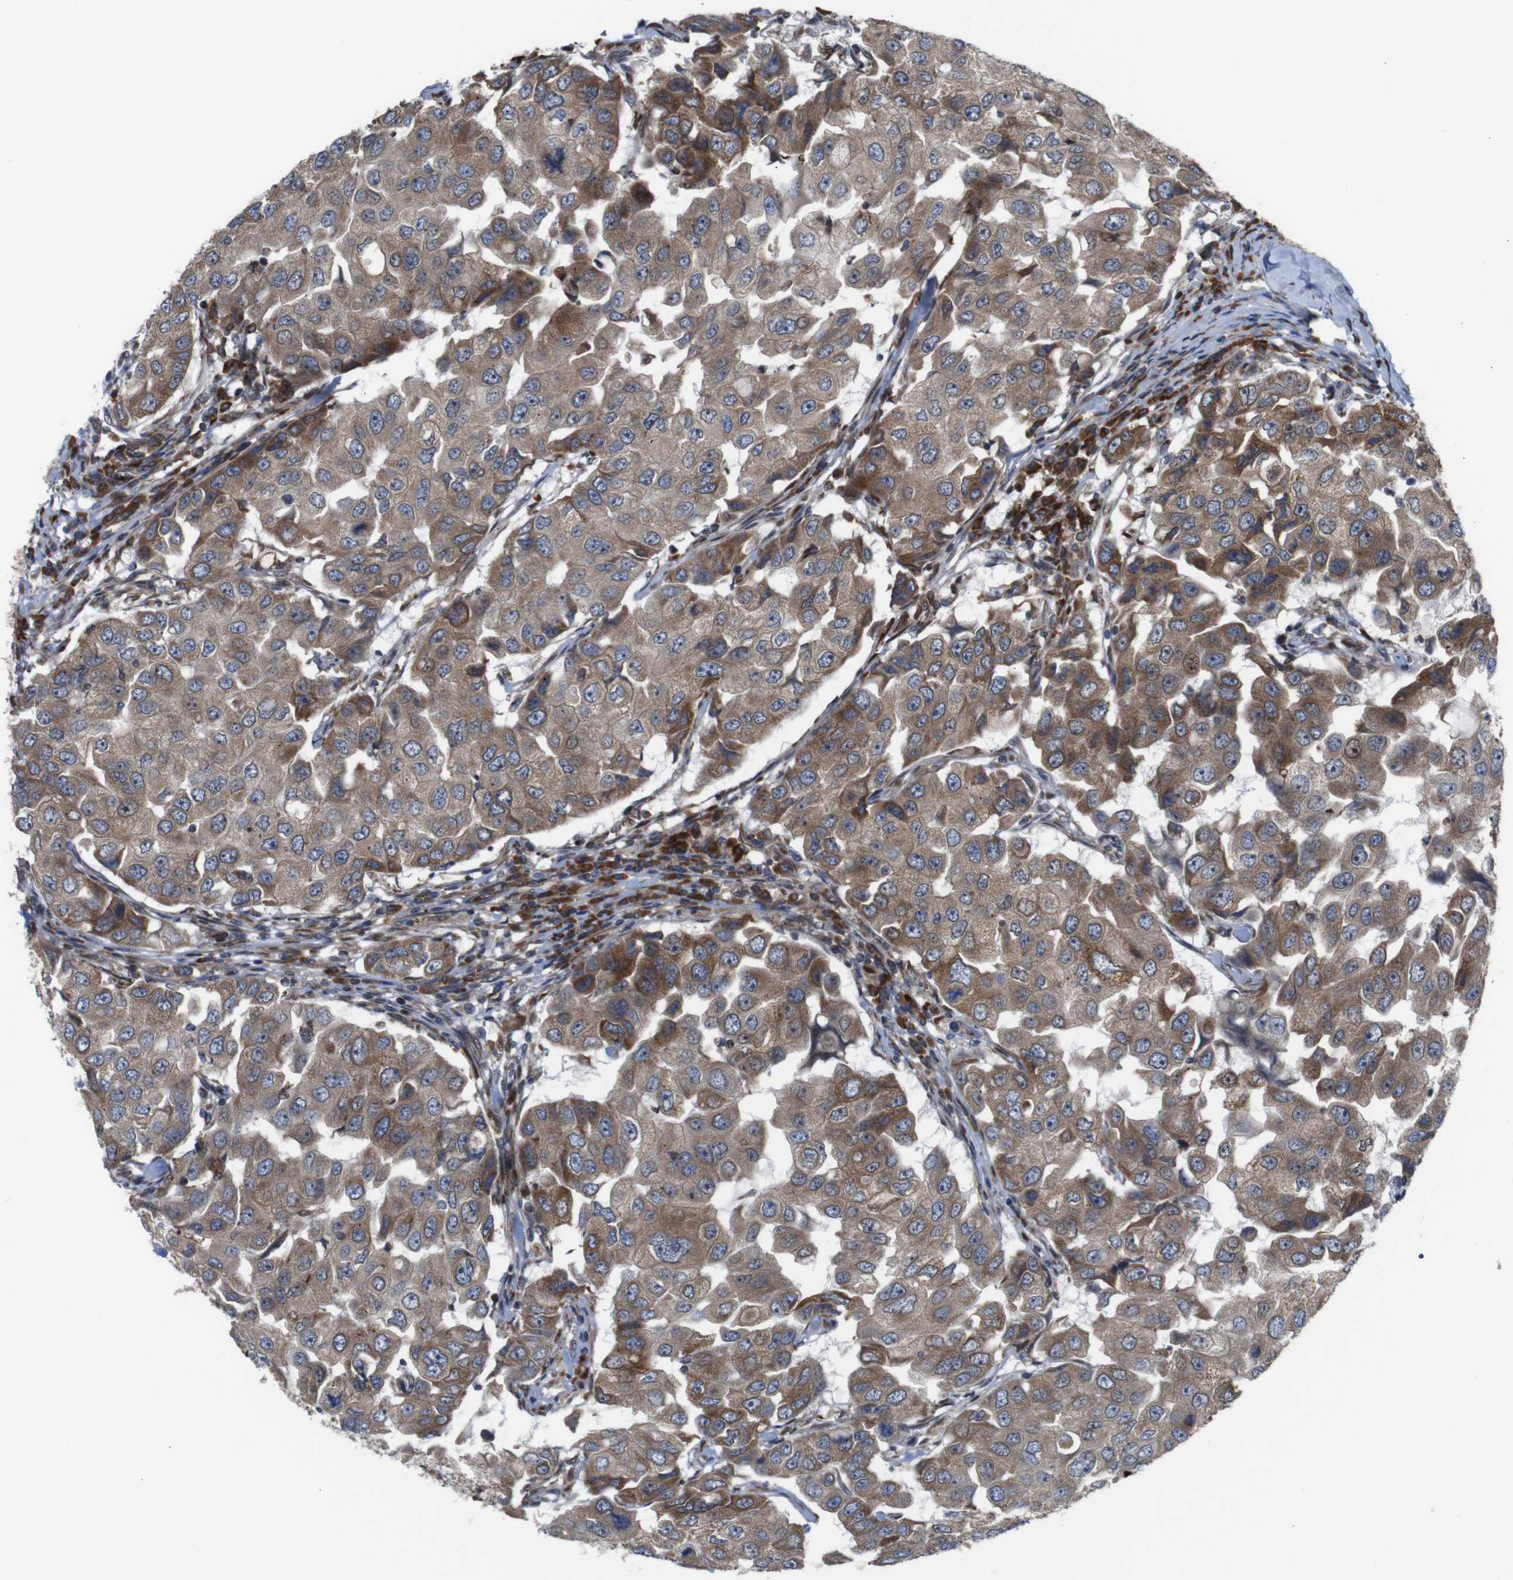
{"staining": {"intensity": "moderate", "quantity": ">75%", "location": "cytoplasmic/membranous"}, "tissue": "breast cancer", "cell_type": "Tumor cells", "image_type": "cancer", "snomed": [{"axis": "morphology", "description": "Duct carcinoma"}, {"axis": "topography", "description": "Breast"}], "caption": "A high-resolution image shows IHC staining of infiltrating ductal carcinoma (breast), which shows moderate cytoplasmic/membranous positivity in about >75% of tumor cells.", "gene": "PTPN1", "patient": {"sex": "female", "age": 27}}